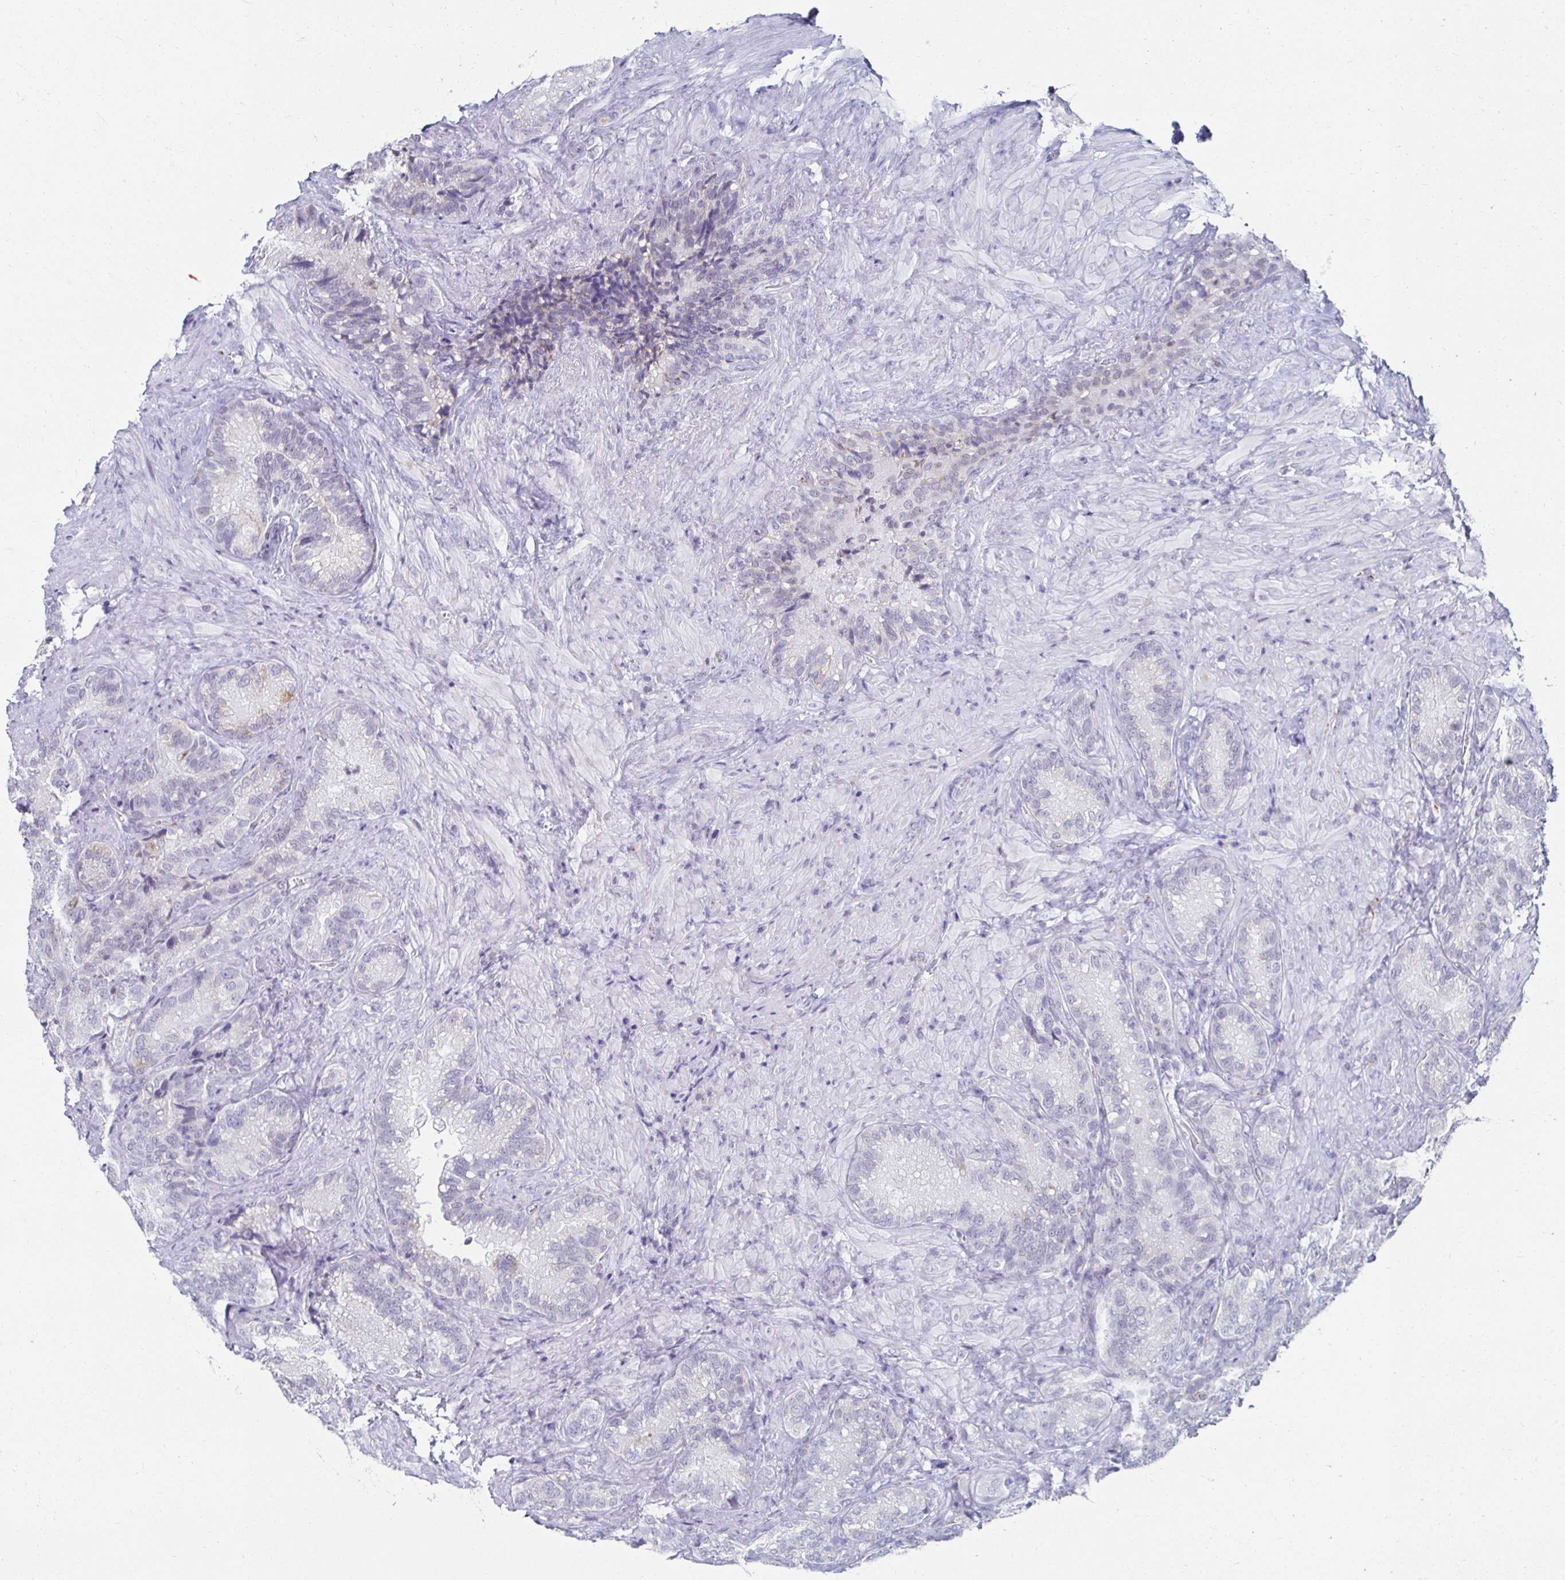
{"staining": {"intensity": "weak", "quantity": "<25%", "location": "cytoplasmic/membranous"}, "tissue": "seminal vesicle", "cell_type": "Glandular cells", "image_type": "normal", "snomed": [{"axis": "morphology", "description": "Normal tissue, NOS"}, {"axis": "topography", "description": "Seminal veicle"}], "caption": "Photomicrograph shows no significant protein positivity in glandular cells of unremarkable seminal vesicle.", "gene": "NOCT", "patient": {"sex": "male", "age": 68}}